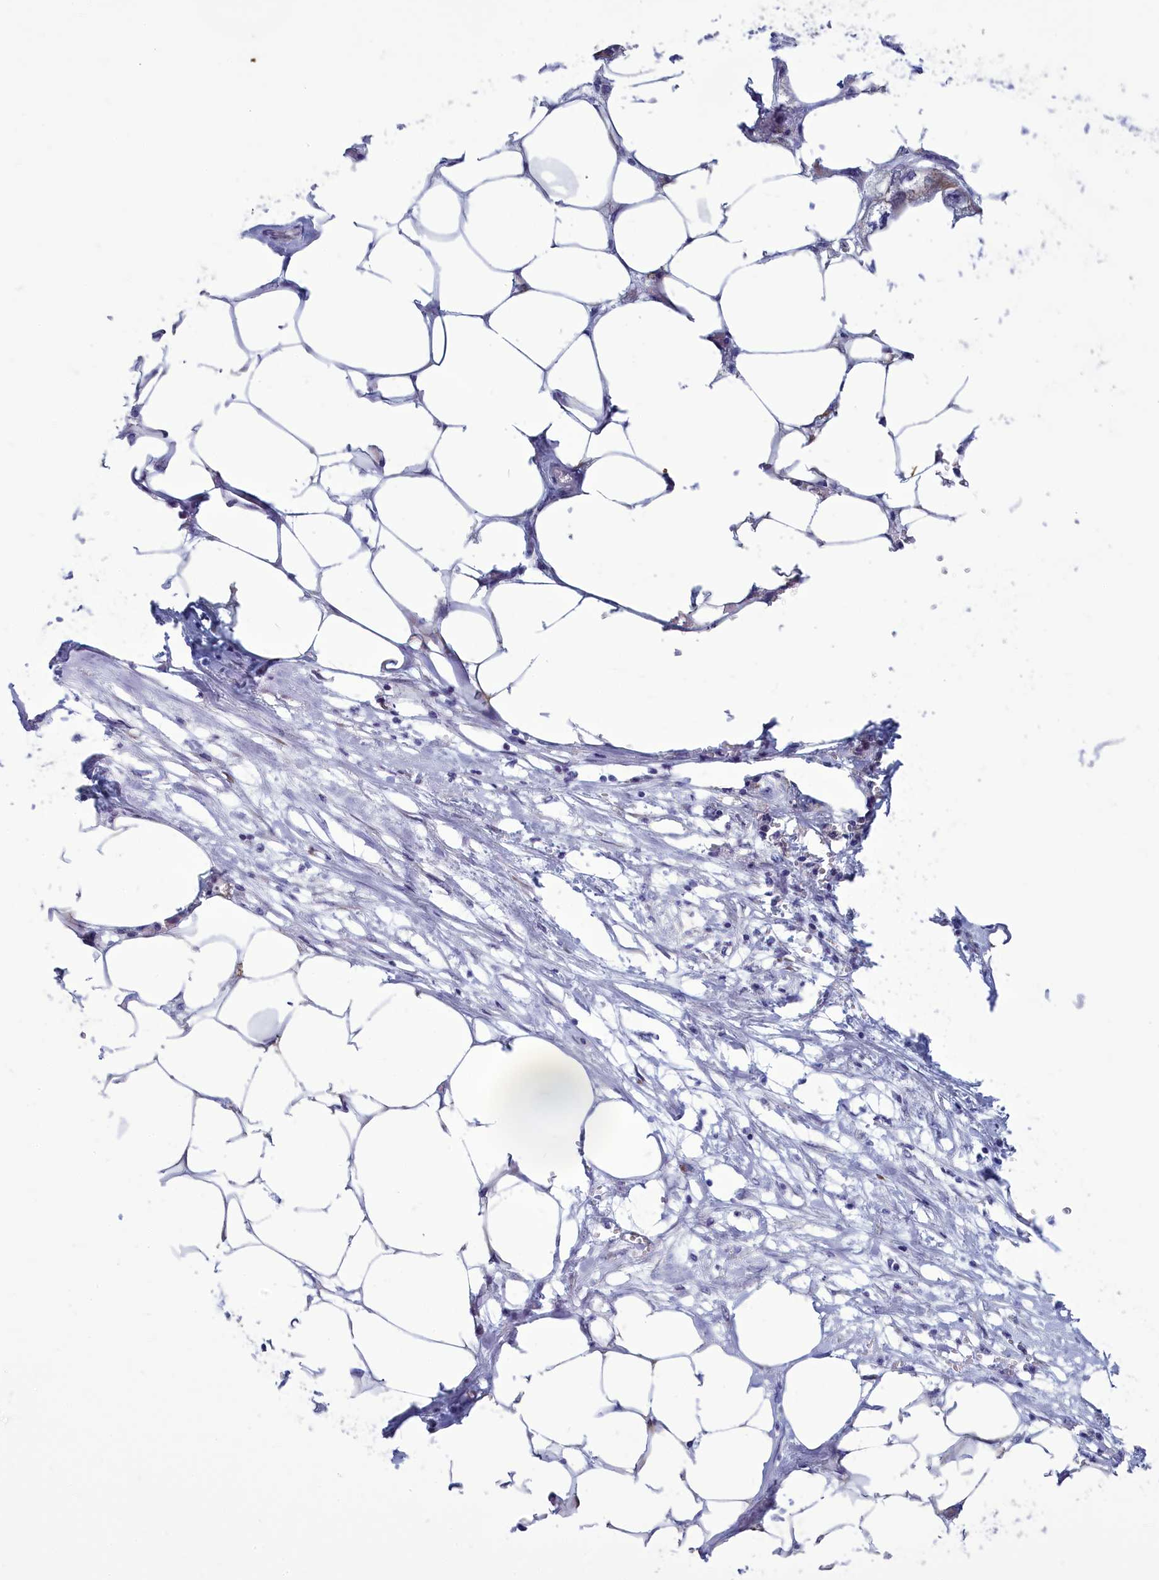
{"staining": {"intensity": "weak", "quantity": "25%-75%", "location": "cytoplasmic/membranous"}, "tissue": "endometrial cancer", "cell_type": "Tumor cells", "image_type": "cancer", "snomed": [{"axis": "morphology", "description": "Adenocarcinoma, NOS"}, {"axis": "morphology", "description": "Adenocarcinoma, metastatic, NOS"}, {"axis": "topography", "description": "Adipose tissue"}, {"axis": "topography", "description": "Endometrium"}], "caption": "An immunohistochemistry (IHC) micrograph of neoplastic tissue is shown. Protein staining in brown highlights weak cytoplasmic/membranous positivity in endometrial cancer (adenocarcinoma) within tumor cells. (DAB = brown stain, brightfield microscopy at high magnification).", "gene": "CENATAC", "patient": {"sex": "female", "age": 67}}